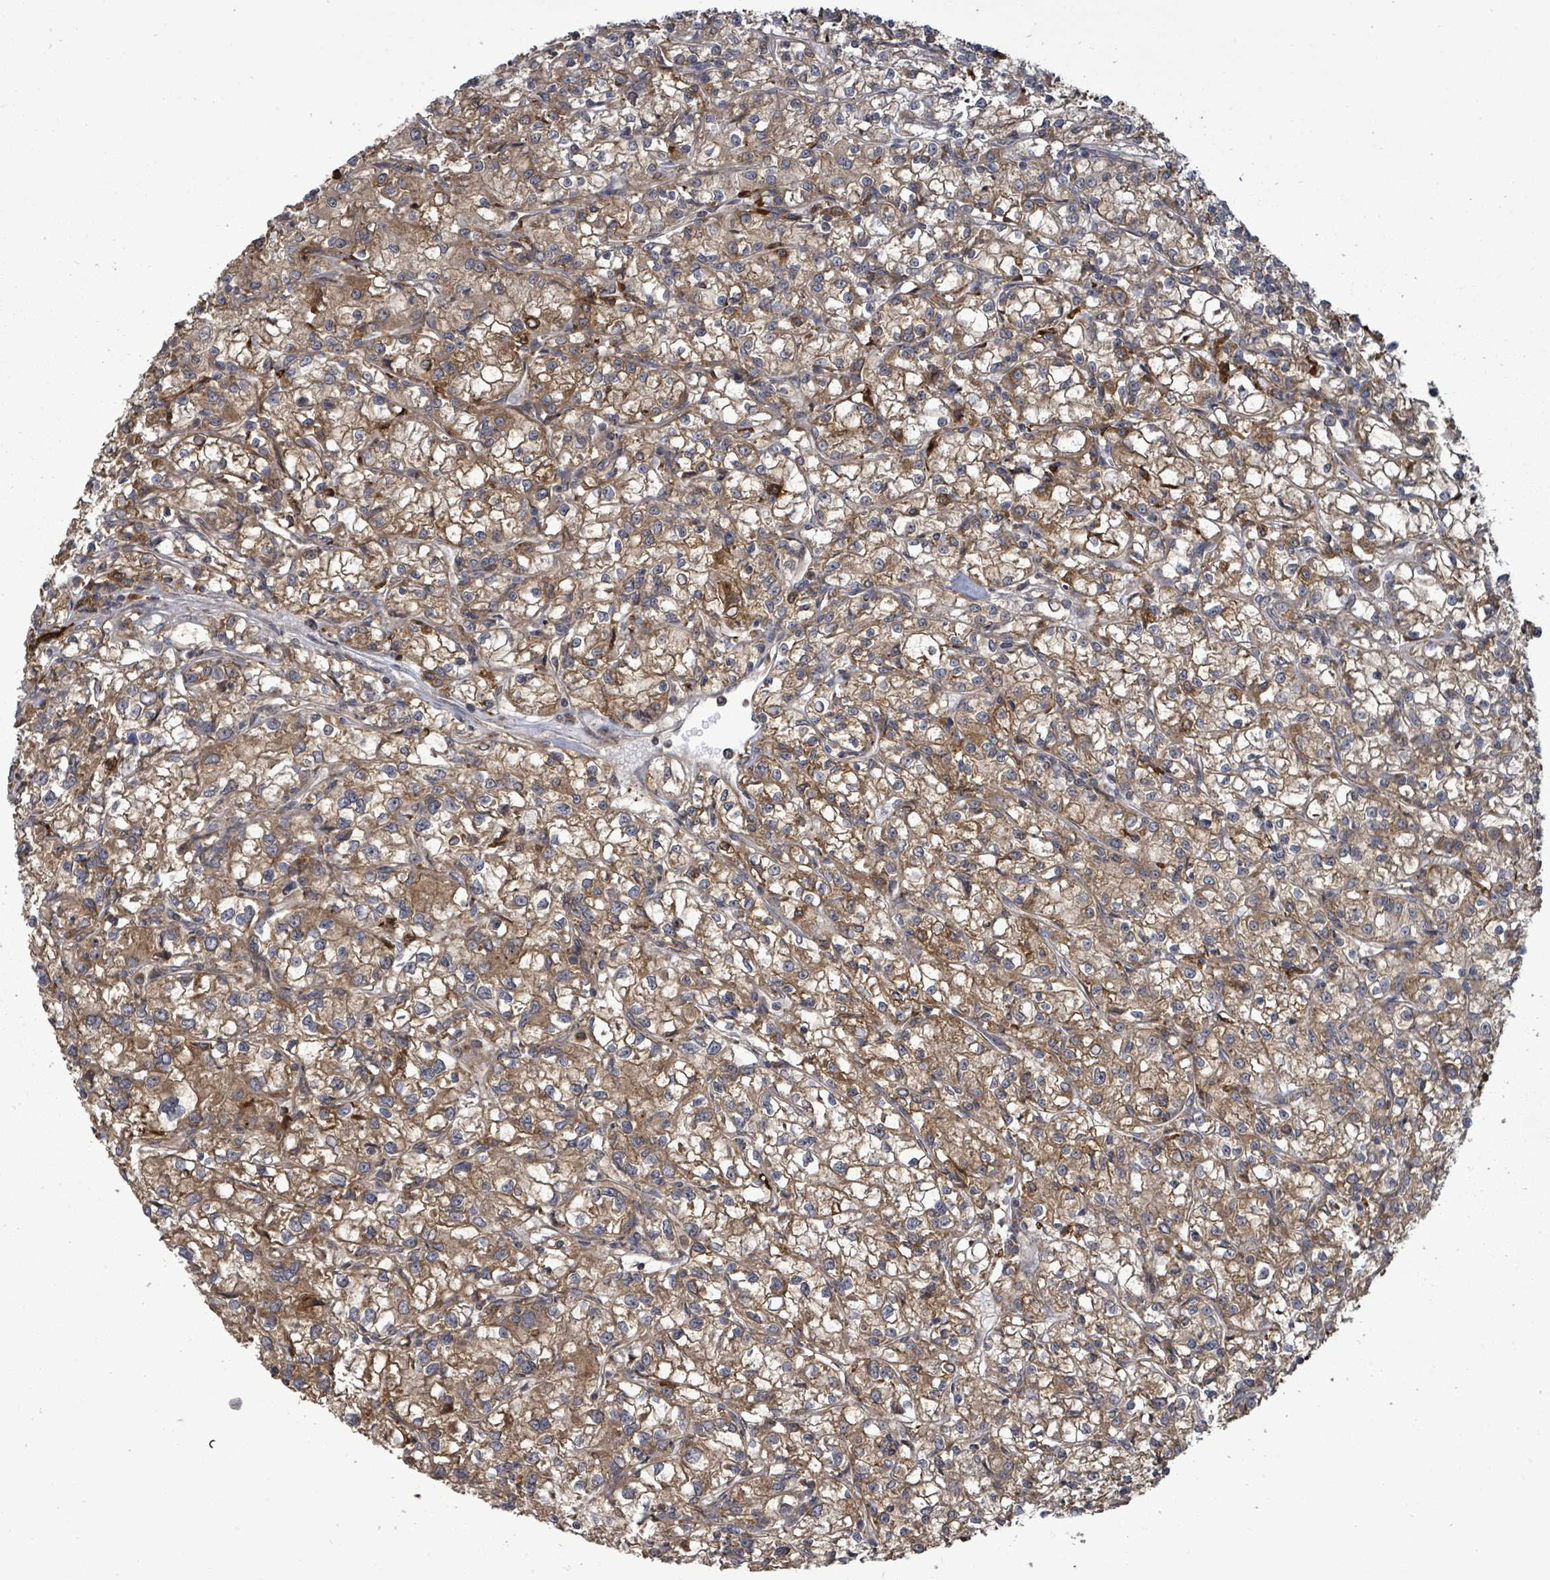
{"staining": {"intensity": "moderate", "quantity": ">75%", "location": "cytoplasmic/membranous"}, "tissue": "renal cancer", "cell_type": "Tumor cells", "image_type": "cancer", "snomed": [{"axis": "morphology", "description": "Adenocarcinoma, NOS"}, {"axis": "topography", "description": "Kidney"}], "caption": "This histopathology image exhibits immunohistochemistry staining of human renal cancer, with medium moderate cytoplasmic/membranous expression in approximately >75% of tumor cells.", "gene": "EIF3C", "patient": {"sex": "female", "age": 59}}